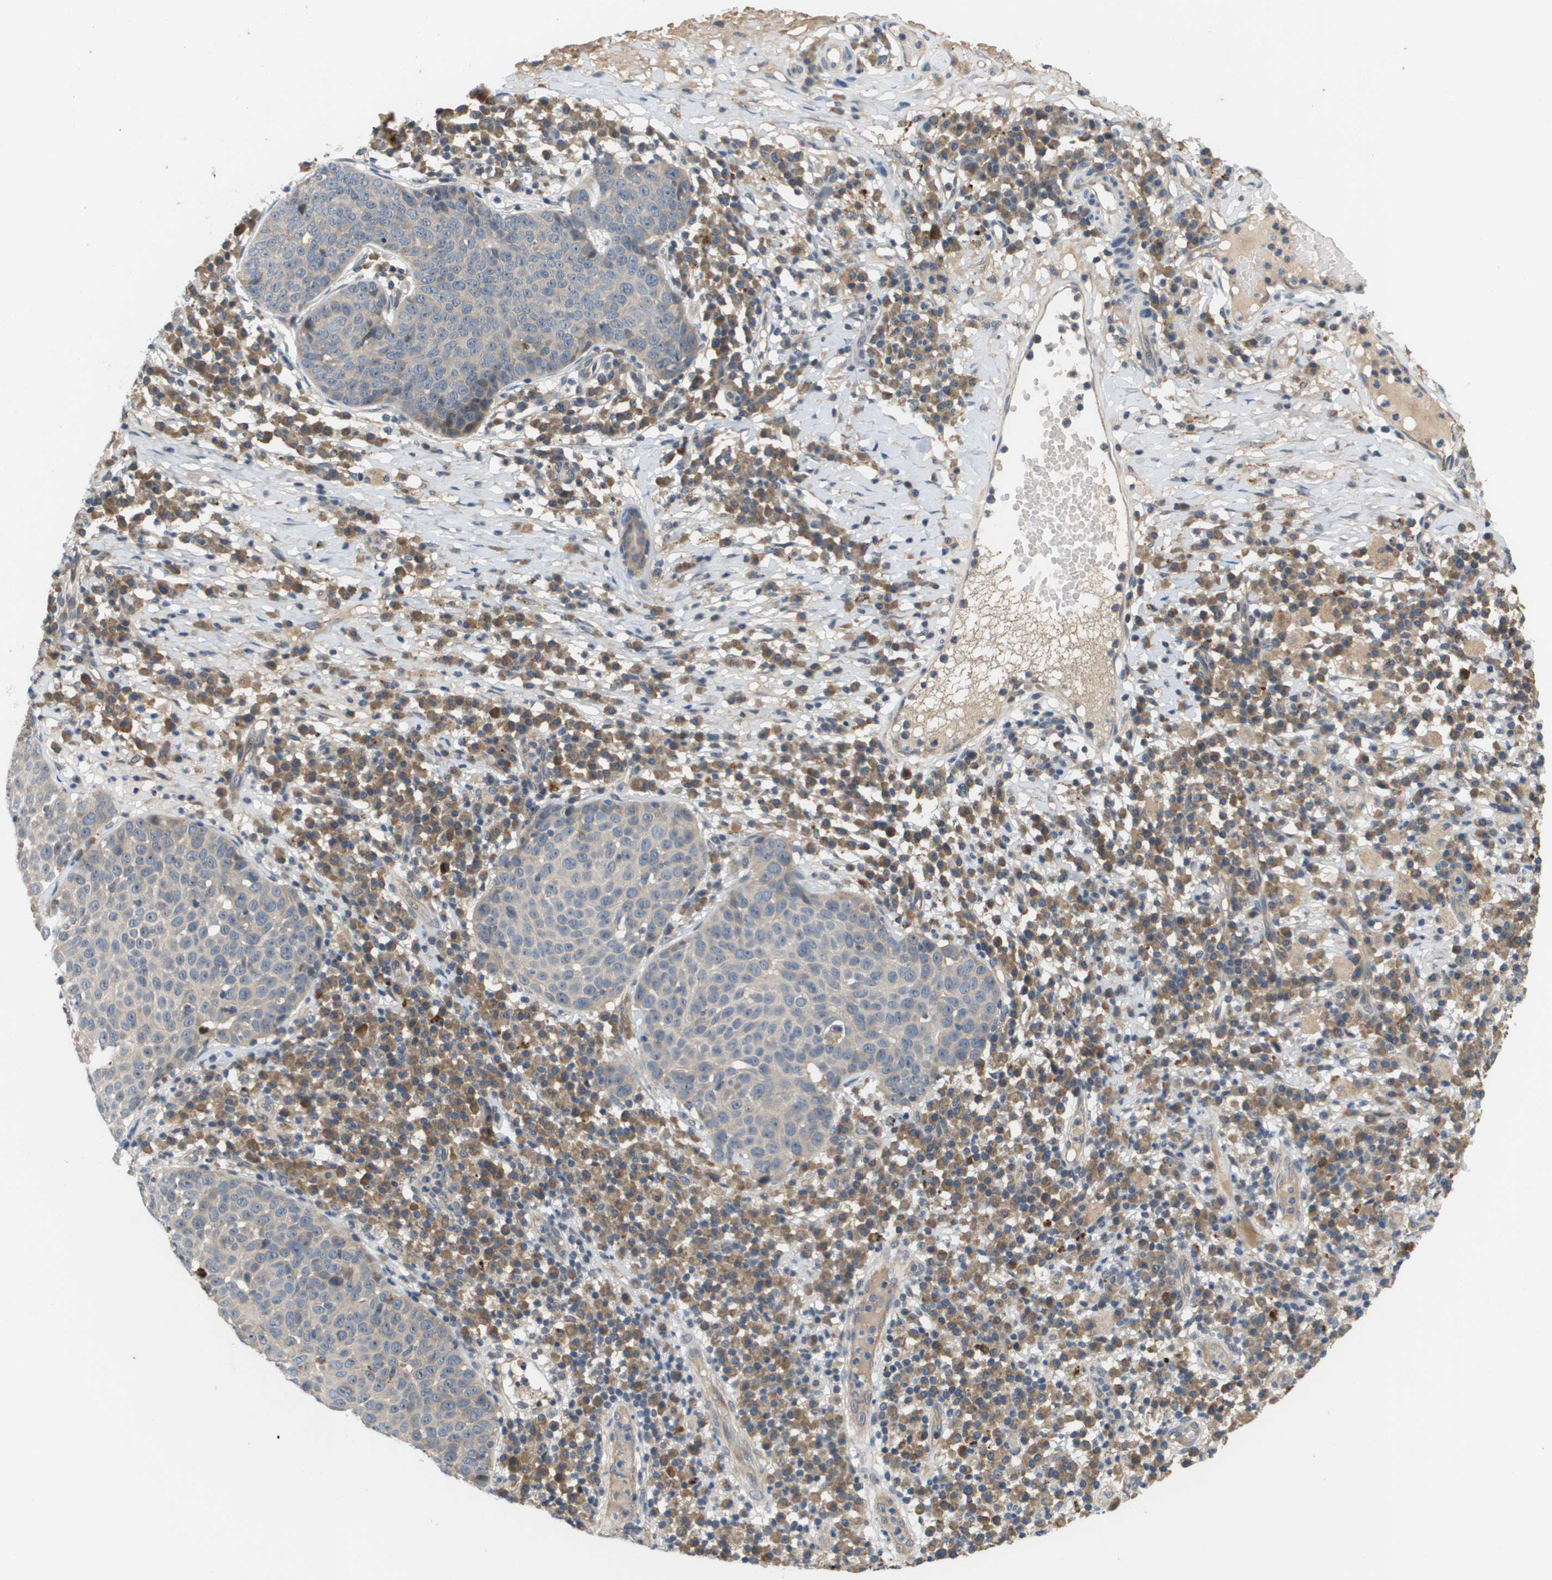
{"staining": {"intensity": "negative", "quantity": "none", "location": "none"}, "tissue": "skin cancer", "cell_type": "Tumor cells", "image_type": "cancer", "snomed": [{"axis": "morphology", "description": "Squamous cell carcinoma in situ, NOS"}, {"axis": "morphology", "description": "Squamous cell carcinoma, NOS"}, {"axis": "topography", "description": "Skin"}], "caption": "Immunohistochemistry micrograph of human skin cancer stained for a protein (brown), which shows no positivity in tumor cells.", "gene": "SLC25A20", "patient": {"sex": "male", "age": 93}}